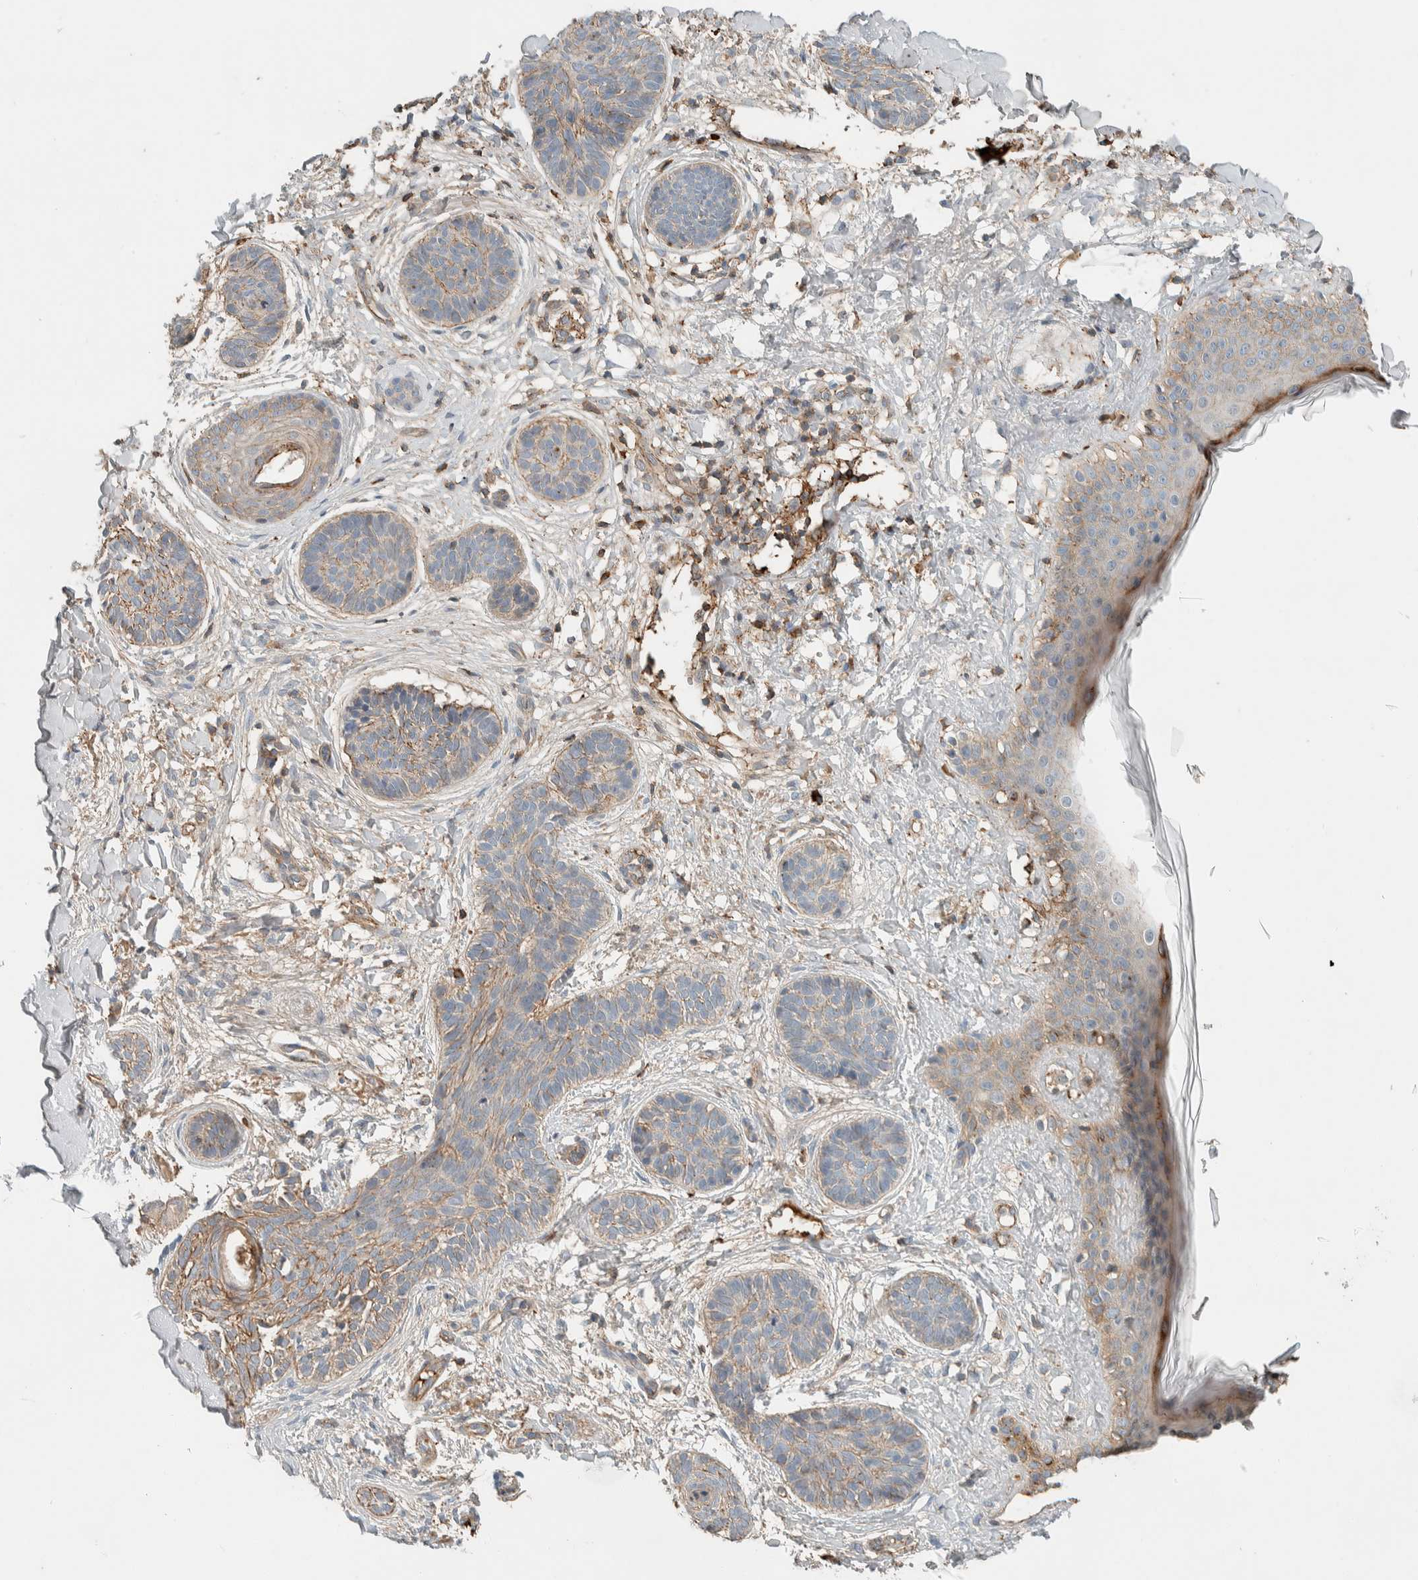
{"staining": {"intensity": "weak", "quantity": ">75%", "location": "cytoplasmic/membranous"}, "tissue": "skin cancer", "cell_type": "Tumor cells", "image_type": "cancer", "snomed": [{"axis": "morphology", "description": "Normal tissue, NOS"}, {"axis": "morphology", "description": "Basal cell carcinoma"}, {"axis": "topography", "description": "Skin"}], "caption": "This photomicrograph exhibits skin cancer stained with immunohistochemistry to label a protein in brown. The cytoplasmic/membranous of tumor cells show weak positivity for the protein. Nuclei are counter-stained blue.", "gene": "CTBP2", "patient": {"sex": "male", "age": 63}}